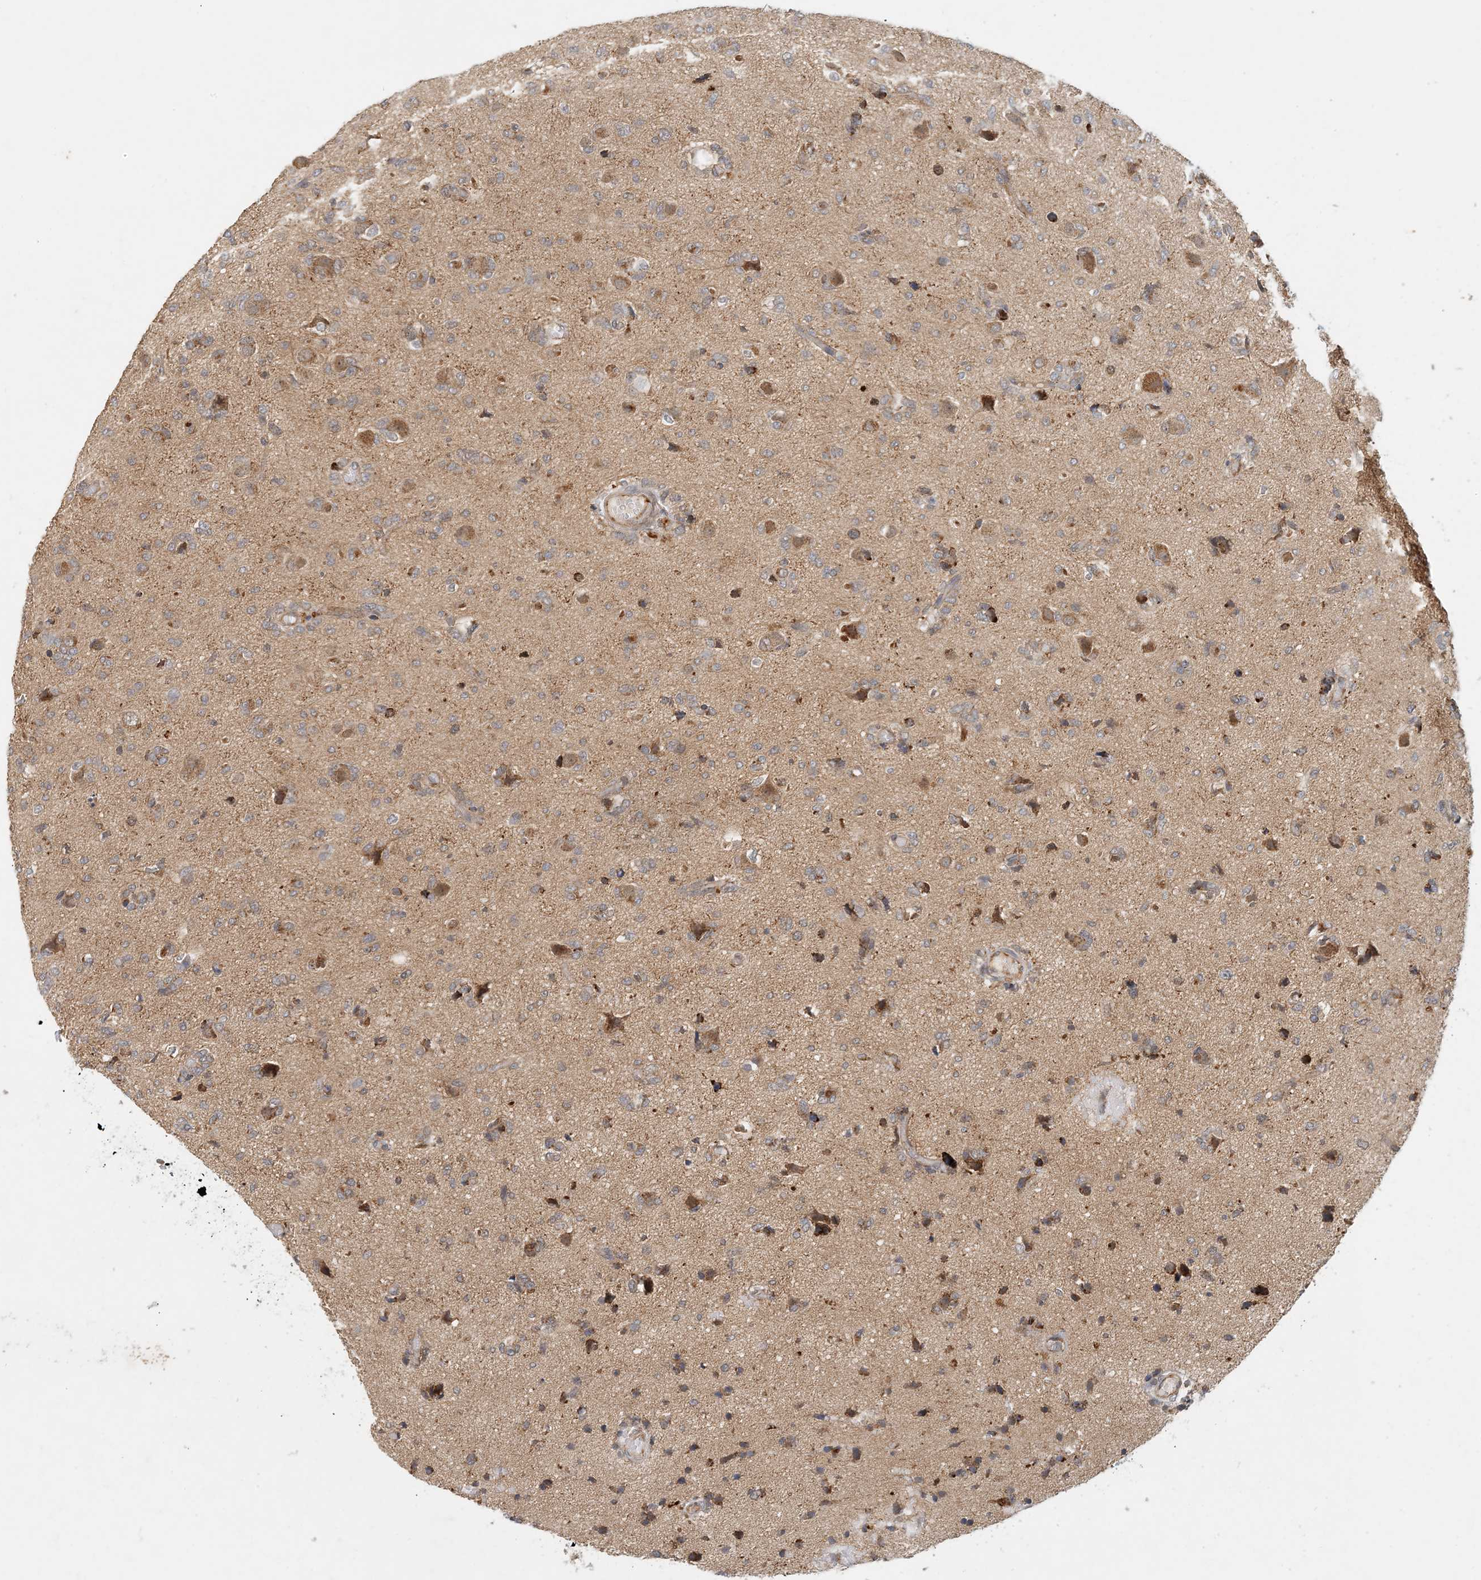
{"staining": {"intensity": "moderate", "quantity": "25%-75%", "location": "cytoplasmic/membranous"}, "tissue": "glioma", "cell_type": "Tumor cells", "image_type": "cancer", "snomed": [{"axis": "morphology", "description": "Glioma, malignant, High grade"}, {"axis": "topography", "description": "Brain"}], "caption": "Immunohistochemistry staining of glioma, which reveals medium levels of moderate cytoplasmic/membranous staining in approximately 25%-75% of tumor cells indicating moderate cytoplasmic/membranous protein expression. The staining was performed using DAB (brown) for protein detection and nuclei were counterstained in hematoxylin (blue).", "gene": "ZBTB3", "patient": {"sex": "female", "age": 59}}